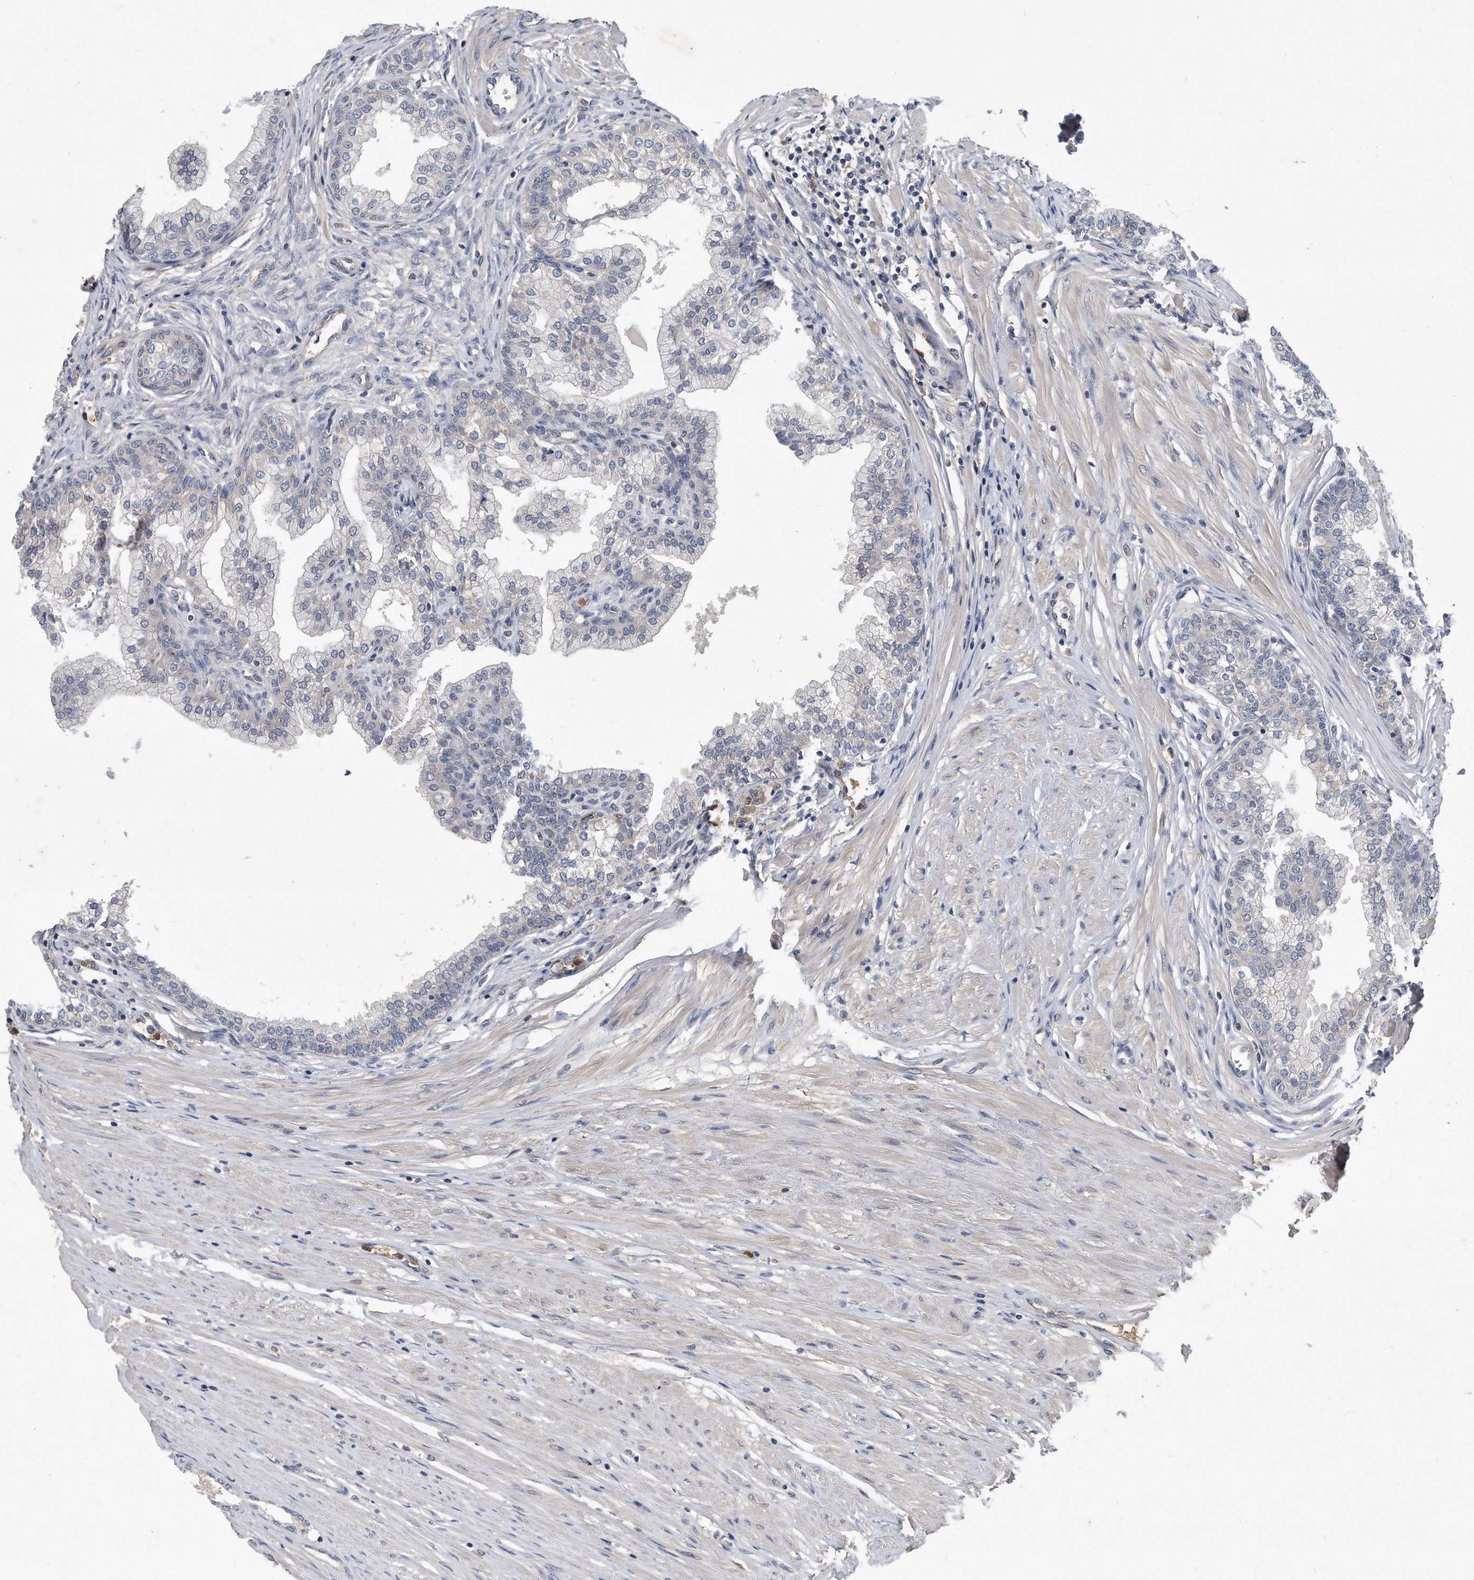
{"staining": {"intensity": "weak", "quantity": "<25%", "location": "cytoplasmic/membranous"}, "tissue": "prostate", "cell_type": "Glandular cells", "image_type": "normal", "snomed": [{"axis": "morphology", "description": "Normal tissue, NOS"}, {"axis": "morphology", "description": "Urothelial carcinoma, Low grade"}, {"axis": "topography", "description": "Urinary bladder"}, {"axis": "topography", "description": "Prostate"}], "caption": "Glandular cells are negative for brown protein staining in normal prostate.", "gene": "HOMER3", "patient": {"sex": "male", "age": 60}}